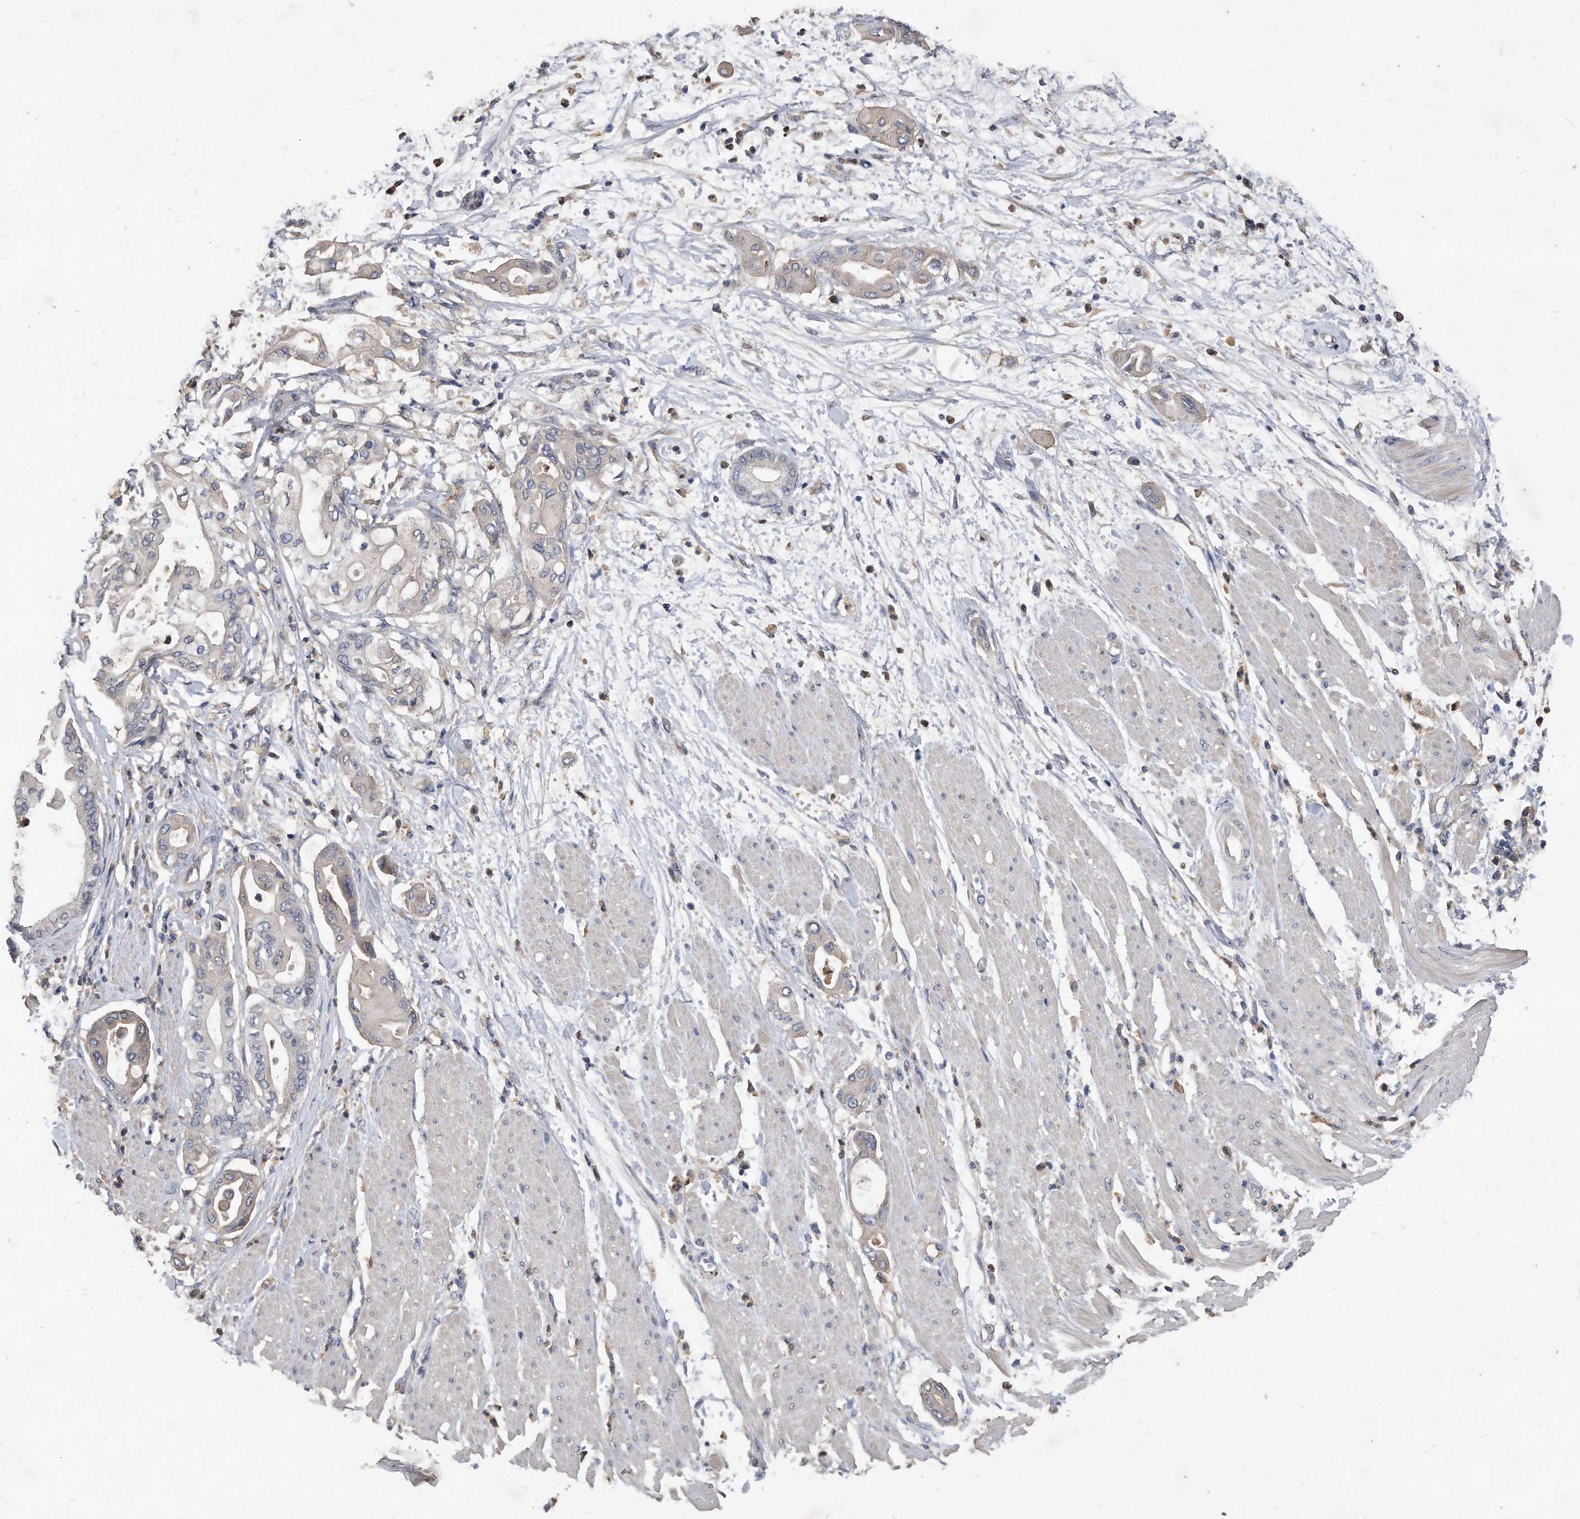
{"staining": {"intensity": "negative", "quantity": "none", "location": "none"}, "tissue": "pancreatic cancer", "cell_type": "Tumor cells", "image_type": "cancer", "snomed": [{"axis": "morphology", "description": "Adenocarcinoma, NOS"}, {"axis": "morphology", "description": "Adenocarcinoma, metastatic, NOS"}, {"axis": "topography", "description": "Lymph node"}, {"axis": "topography", "description": "Pancreas"}, {"axis": "topography", "description": "Duodenum"}], "caption": "IHC of human pancreatic cancer (metastatic adenocarcinoma) exhibits no positivity in tumor cells.", "gene": "HOMER3", "patient": {"sex": "female", "age": 64}}